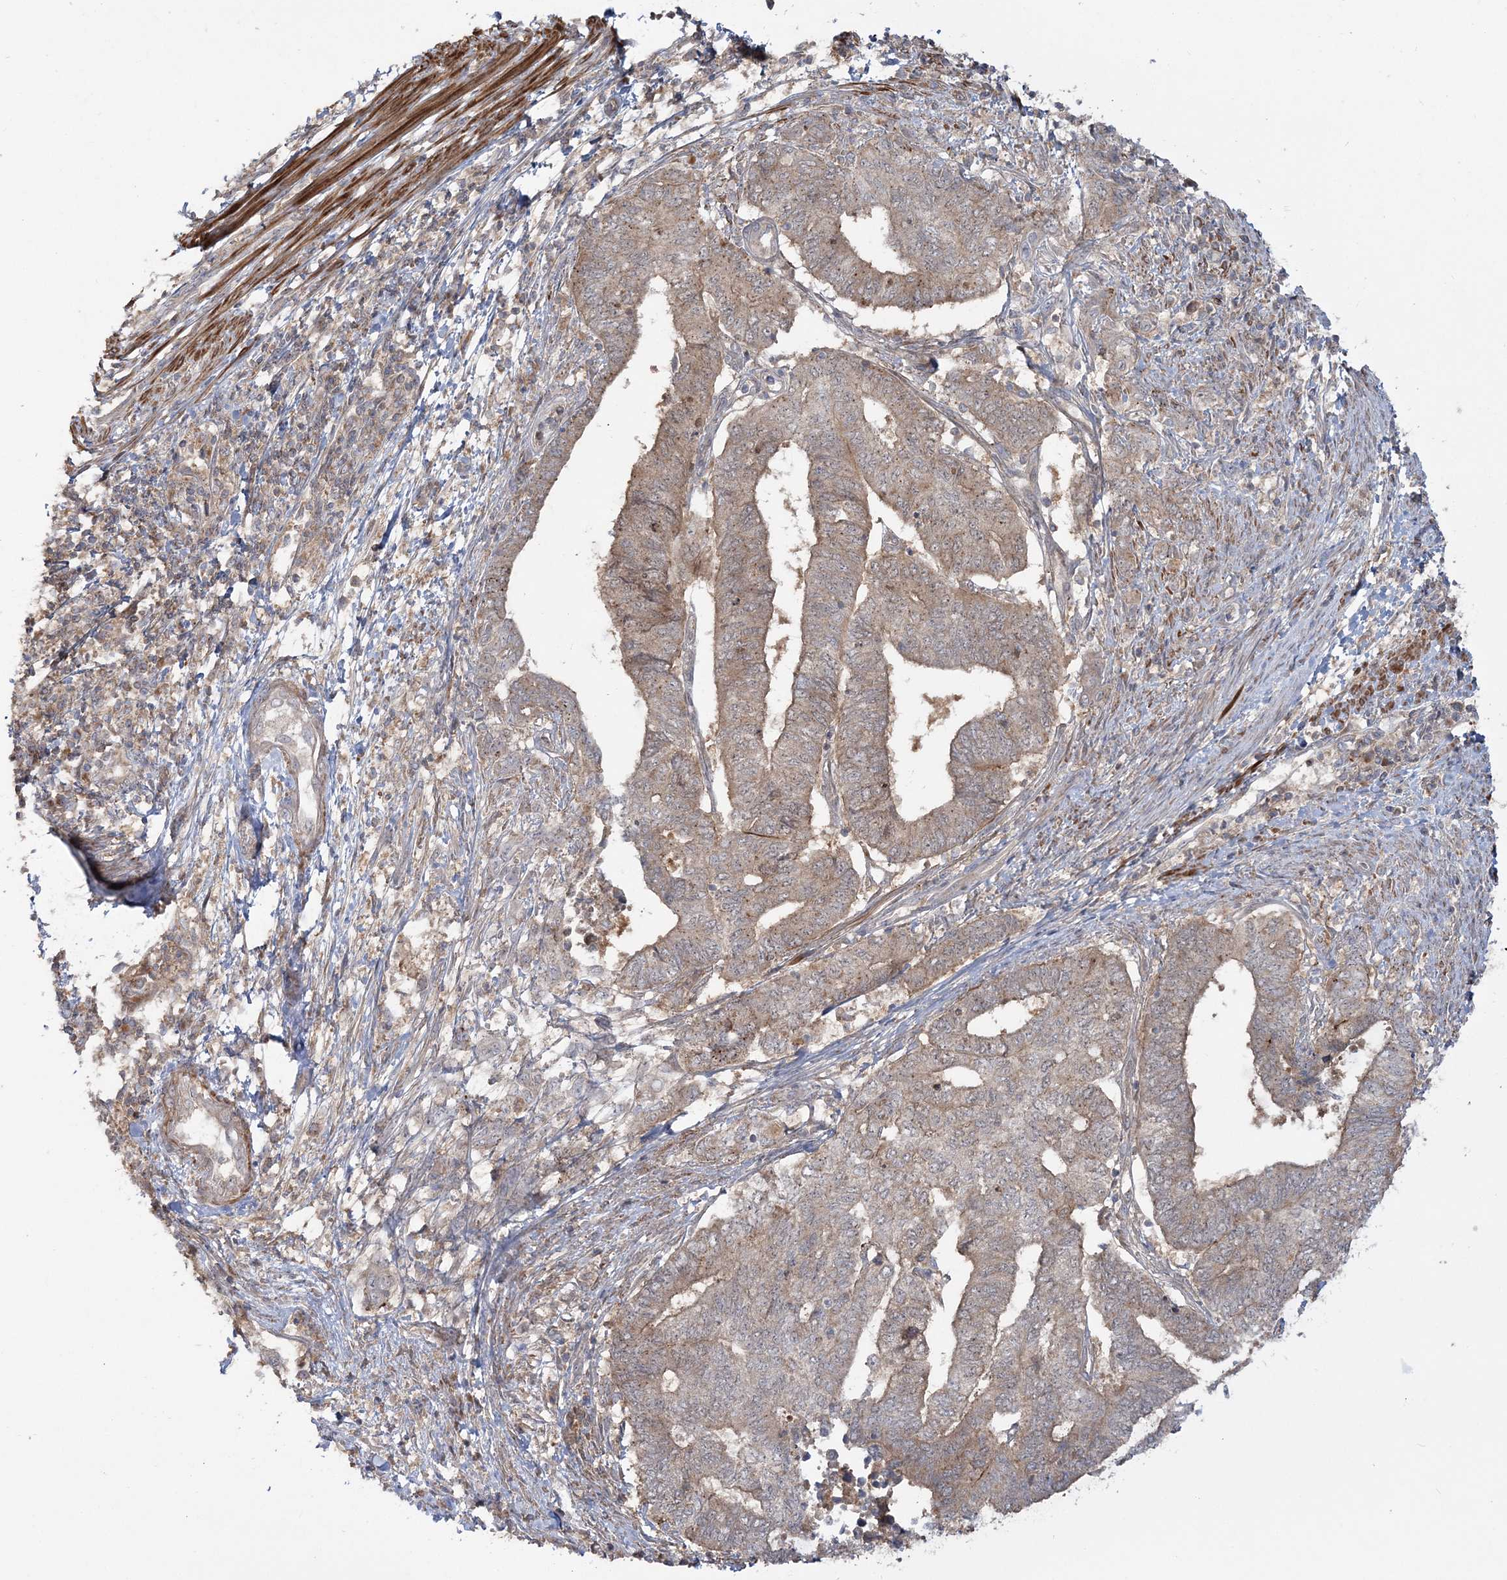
{"staining": {"intensity": "weak", "quantity": ">75%", "location": "cytoplasmic/membranous"}, "tissue": "endometrial cancer", "cell_type": "Tumor cells", "image_type": "cancer", "snomed": [{"axis": "morphology", "description": "Adenocarcinoma, NOS"}, {"axis": "topography", "description": "Uterus"}, {"axis": "topography", "description": "Endometrium"}], "caption": "The immunohistochemical stain highlights weak cytoplasmic/membranous expression in tumor cells of endometrial cancer (adenocarcinoma) tissue.", "gene": "MOCS2", "patient": {"sex": "female", "age": 70}}